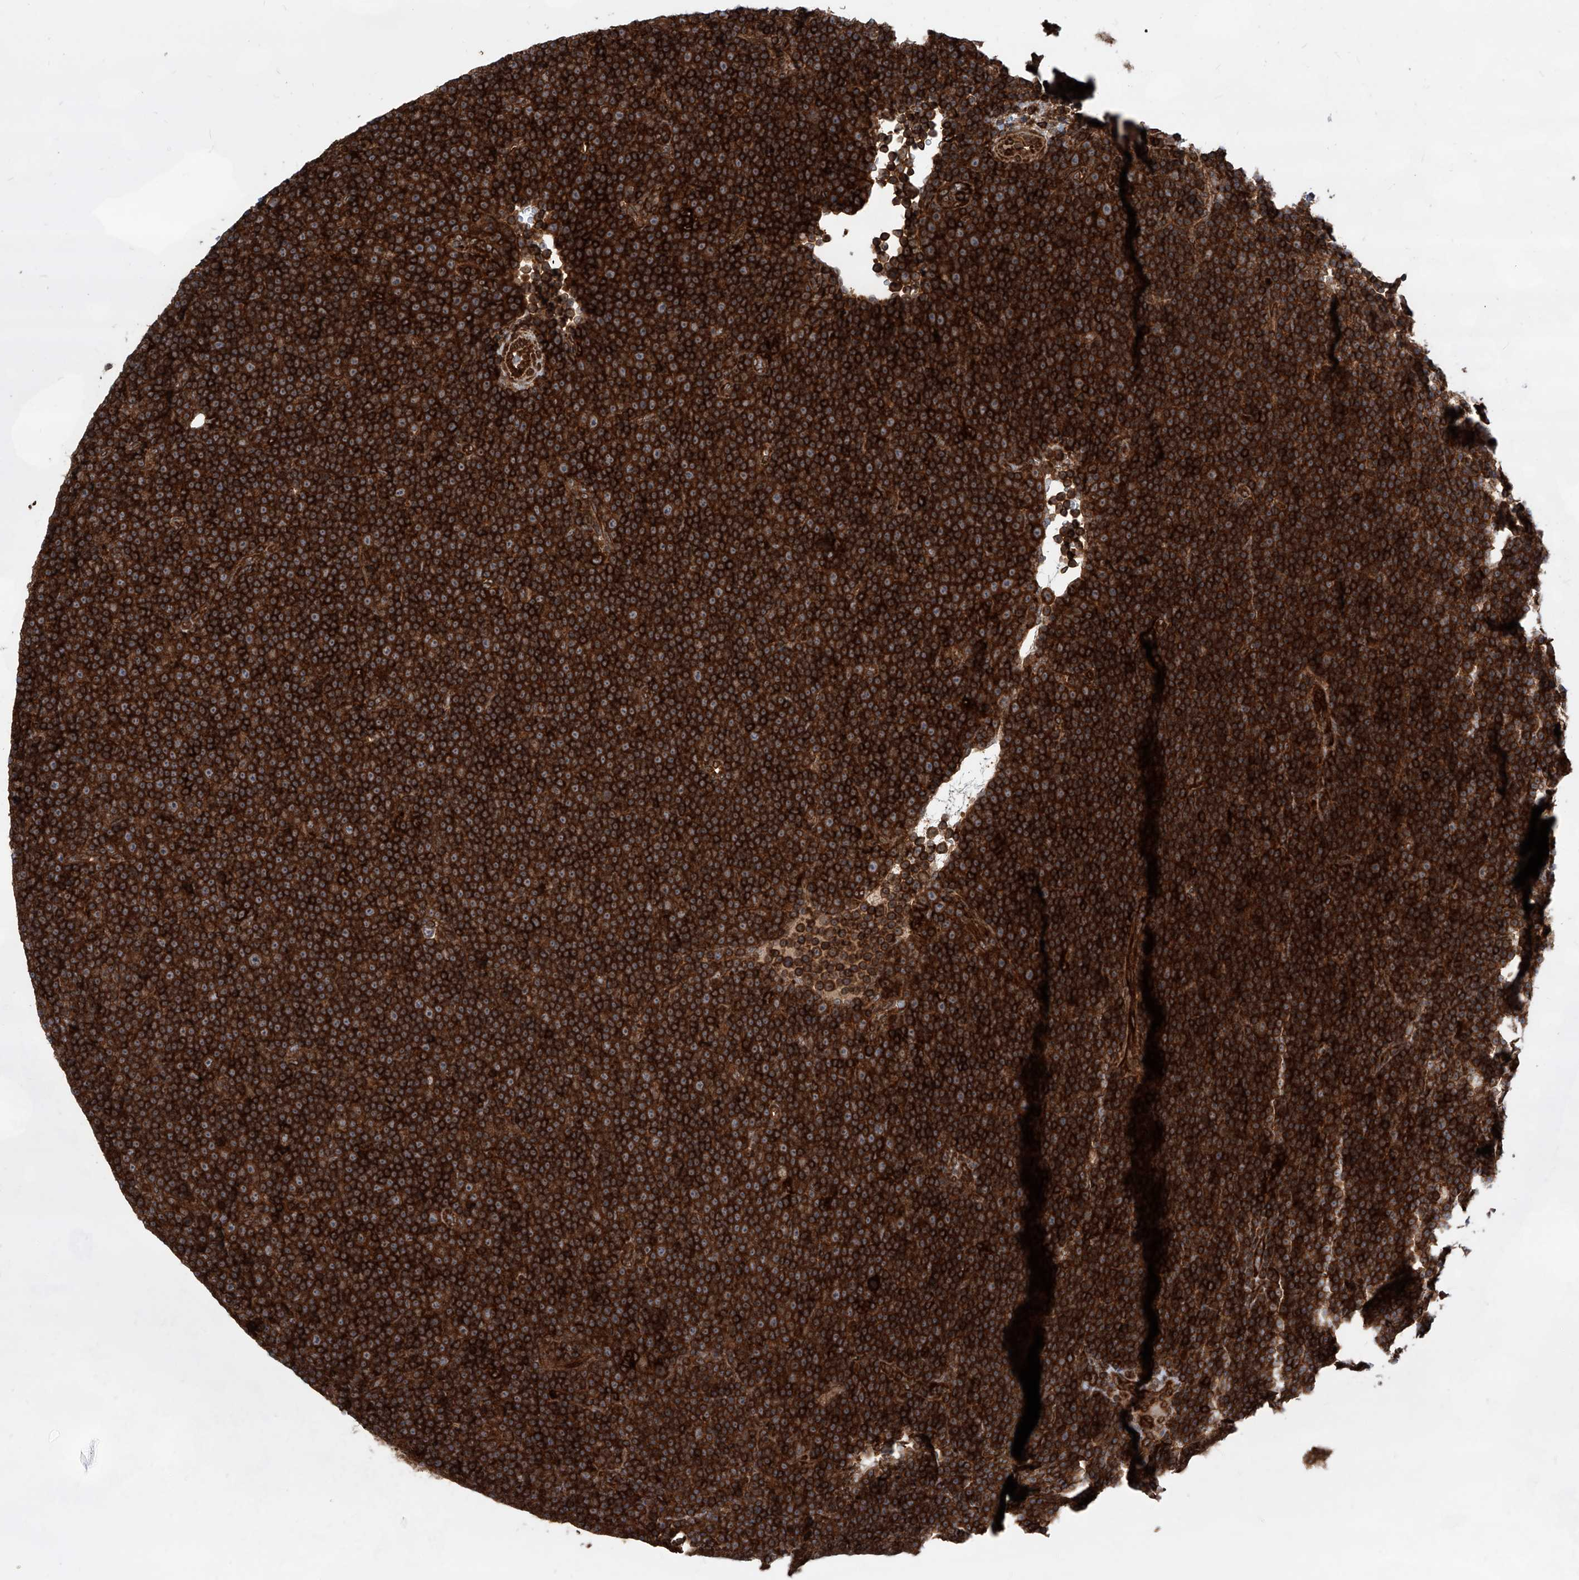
{"staining": {"intensity": "strong", "quantity": ">75%", "location": "cytoplasmic/membranous"}, "tissue": "lymphoma", "cell_type": "Tumor cells", "image_type": "cancer", "snomed": [{"axis": "morphology", "description": "Malignant lymphoma, non-Hodgkin's type, Low grade"}, {"axis": "topography", "description": "Lymph node"}], "caption": "There is high levels of strong cytoplasmic/membranous staining in tumor cells of low-grade malignant lymphoma, non-Hodgkin's type, as demonstrated by immunohistochemical staining (brown color).", "gene": "MAGED2", "patient": {"sex": "female", "age": 67}}